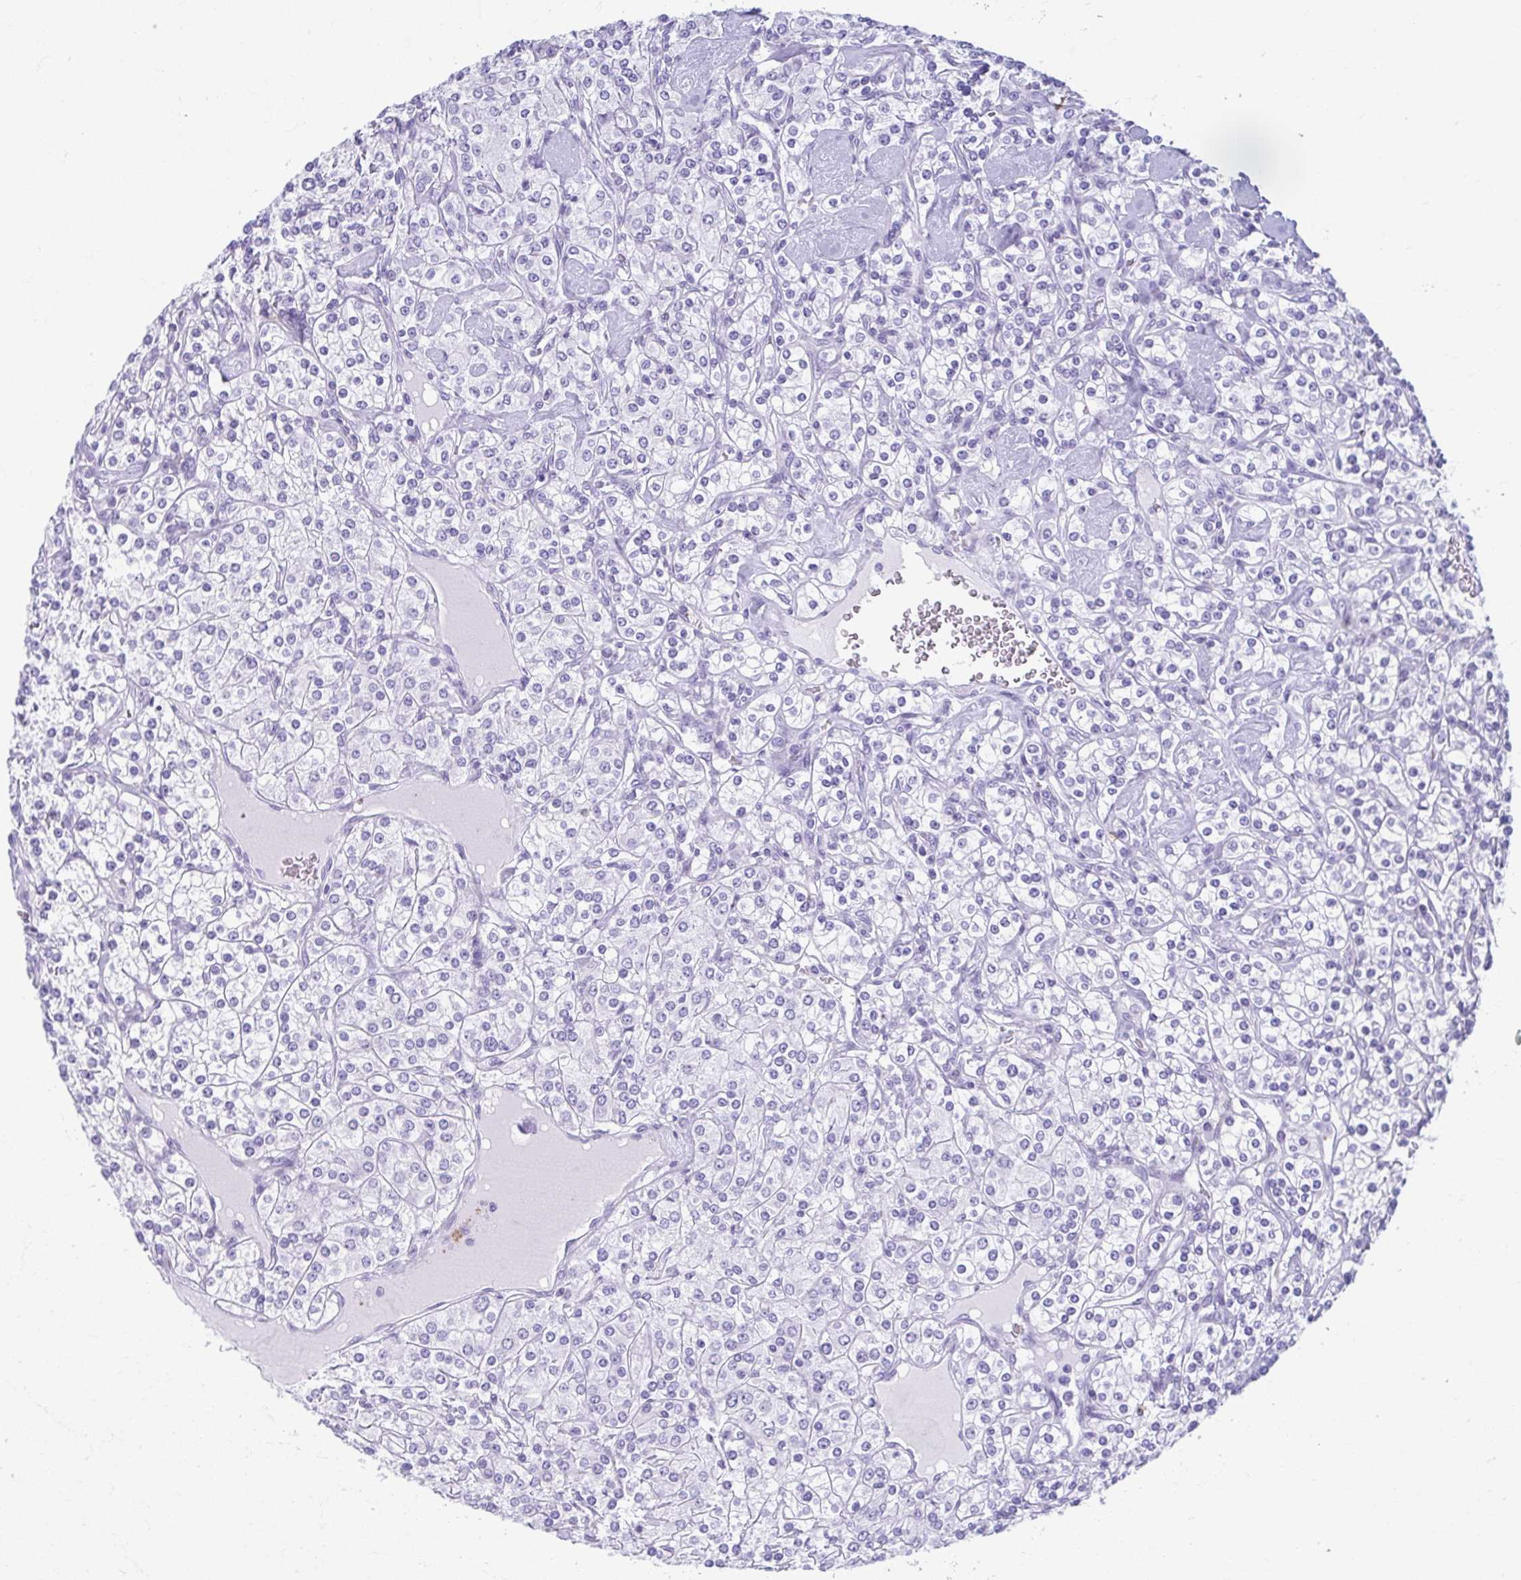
{"staining": {"intensity": "negative", "quantity": "none", "location": "none"}, "tissue": "renal cancer", "cell_type": "Tumor cells", "image_type": "cancer", "snomed": [{"axis": "morphology", "description": "Adenocarcinoma, NOS"}, {"axis": "topography", "description": "Kidney"}], "caption": "This is an IHC photomicrograph of human renal cancer (adenocarcinoma). There is no staining in tumor cells.", "gene": "TCEAL3", "patient": {"sex": "male", "age": 77}}